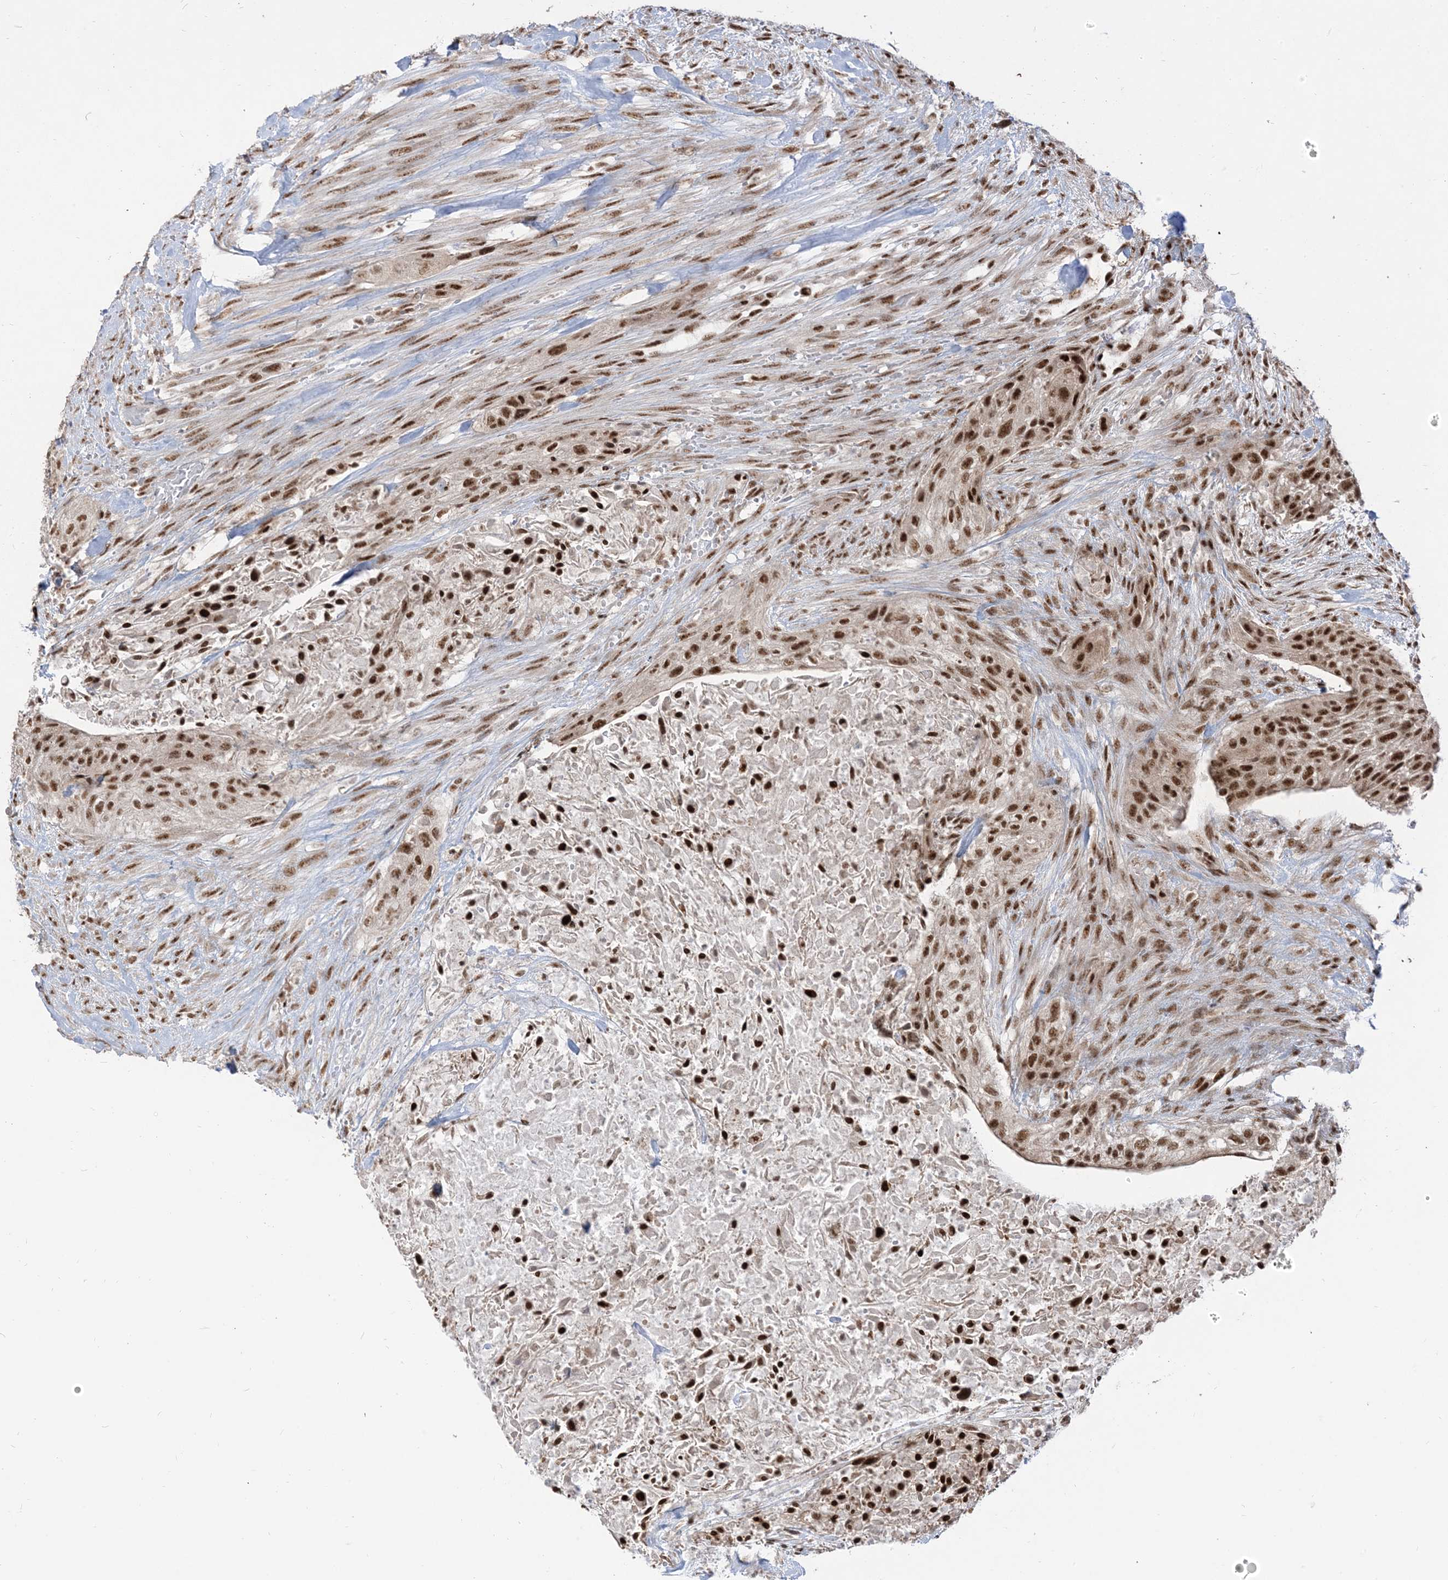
{"staining": {"intensity": "strong", "quantity": ">75%", "location": "nuclear"}, "tissue": "urothelial cancer", "cell_type": "Tumor cells", "image_type": "cancer", "snomed": [{"axis": "morphology", "description": "Urothelial carcinoma, High grade"}, {"axis": "topography", "description": "Urinary bladder"}], "caption": "IHC (DAB) staining of high-grade urothelial carcinoma reveals strong nuclear protein expression in about >75% of tumor cells. (Brightfield microscopy of DAB IHC at high magnification).", "gene": "ARGLU1", "patient": {"sex": "male", "age": 35}}